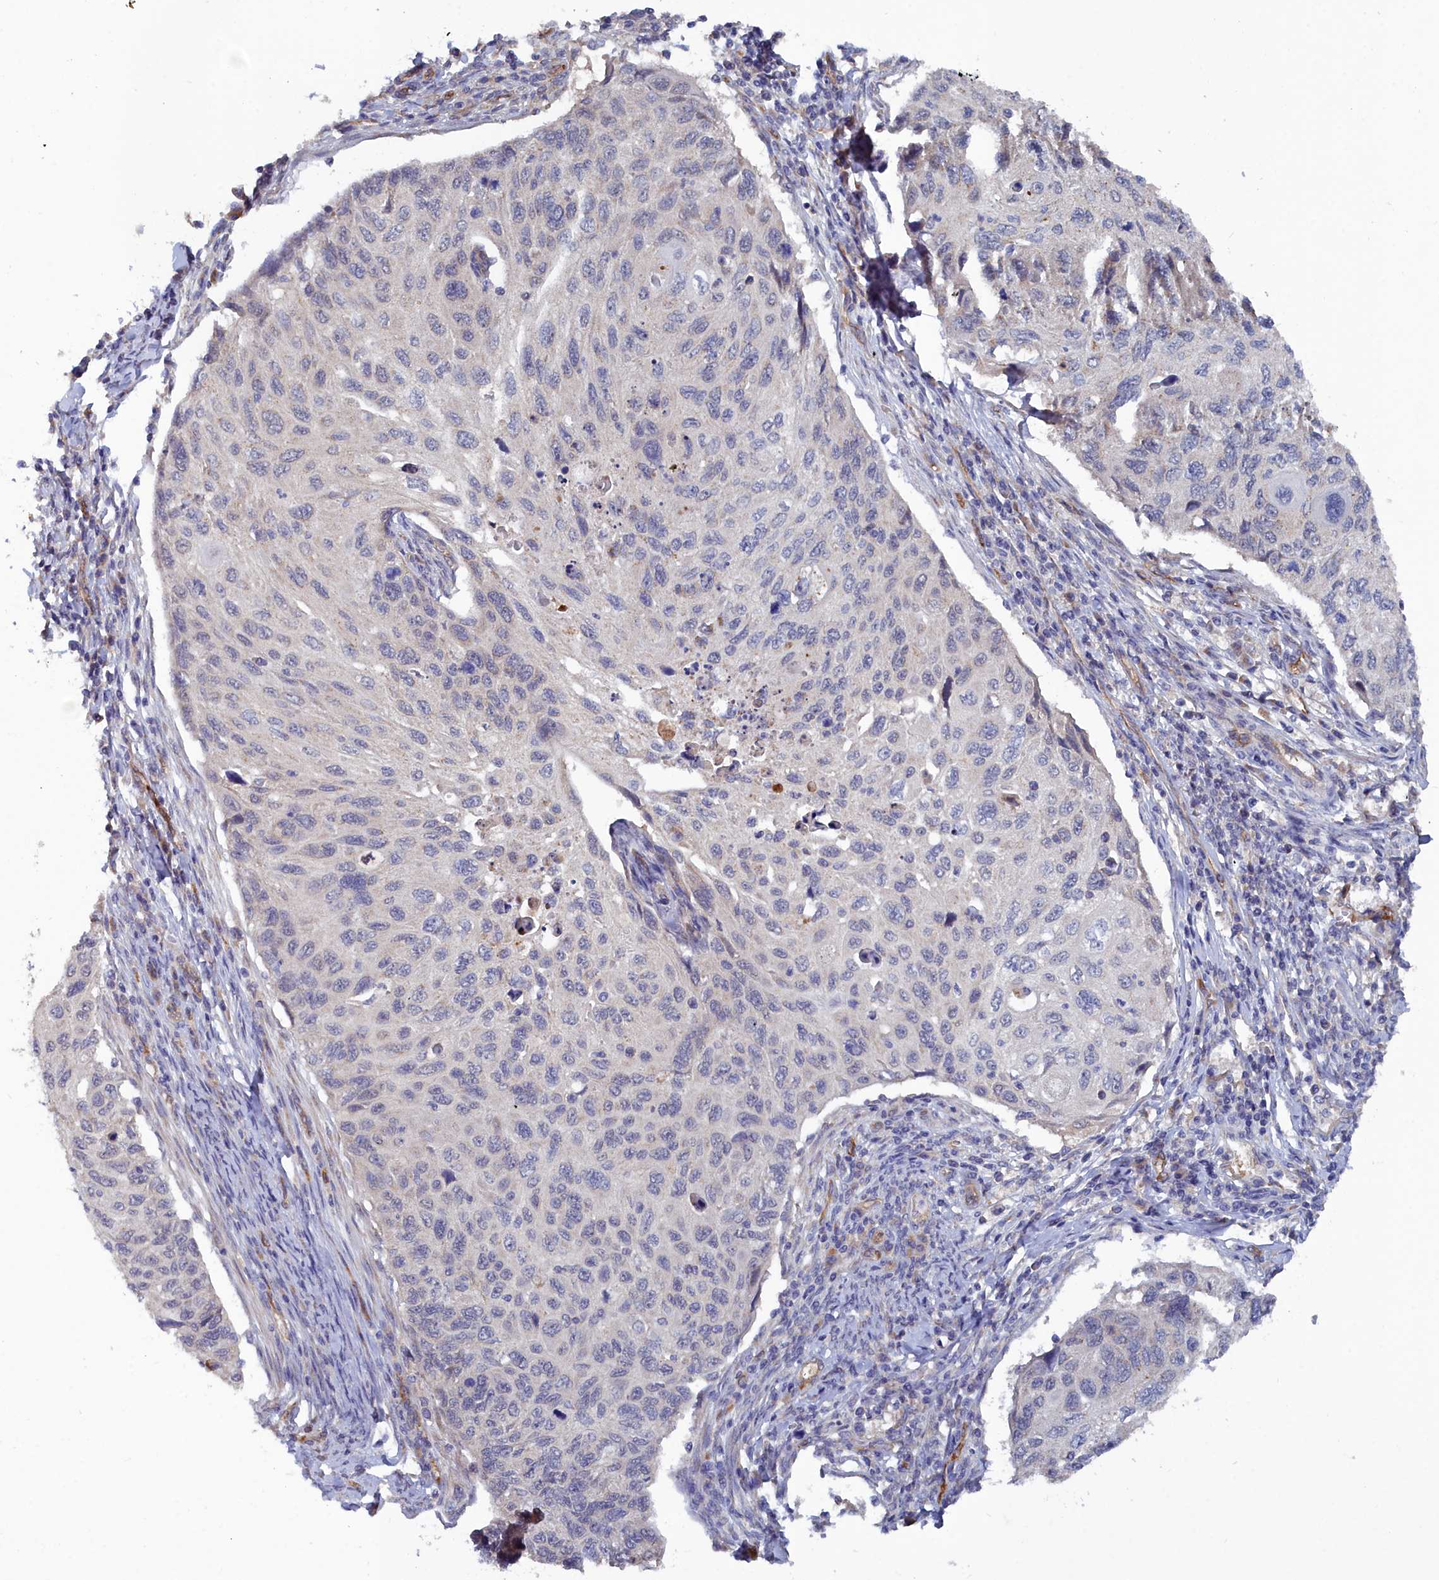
{"staining": {"intensity": "negative", "quantity": "none", "location": "none"}, "tissue": "cervical cancer", "cell_type": "Tumor cells", "image_type": "cancer", "snomed": [{"axis": "morphology", "description": "Squamous cell carcinoma, NOS"}, {"axis": "topography", "description": "Cervix"}], "caption": "An IHC micrograph of cervical cancer (squamous cell carcinoma) is shown. There is no staining in tumor cells of cervical cancer (squamous cell carcinoma).", "gene": "RDX", "patient": {"sex": "female", "age": 70}}